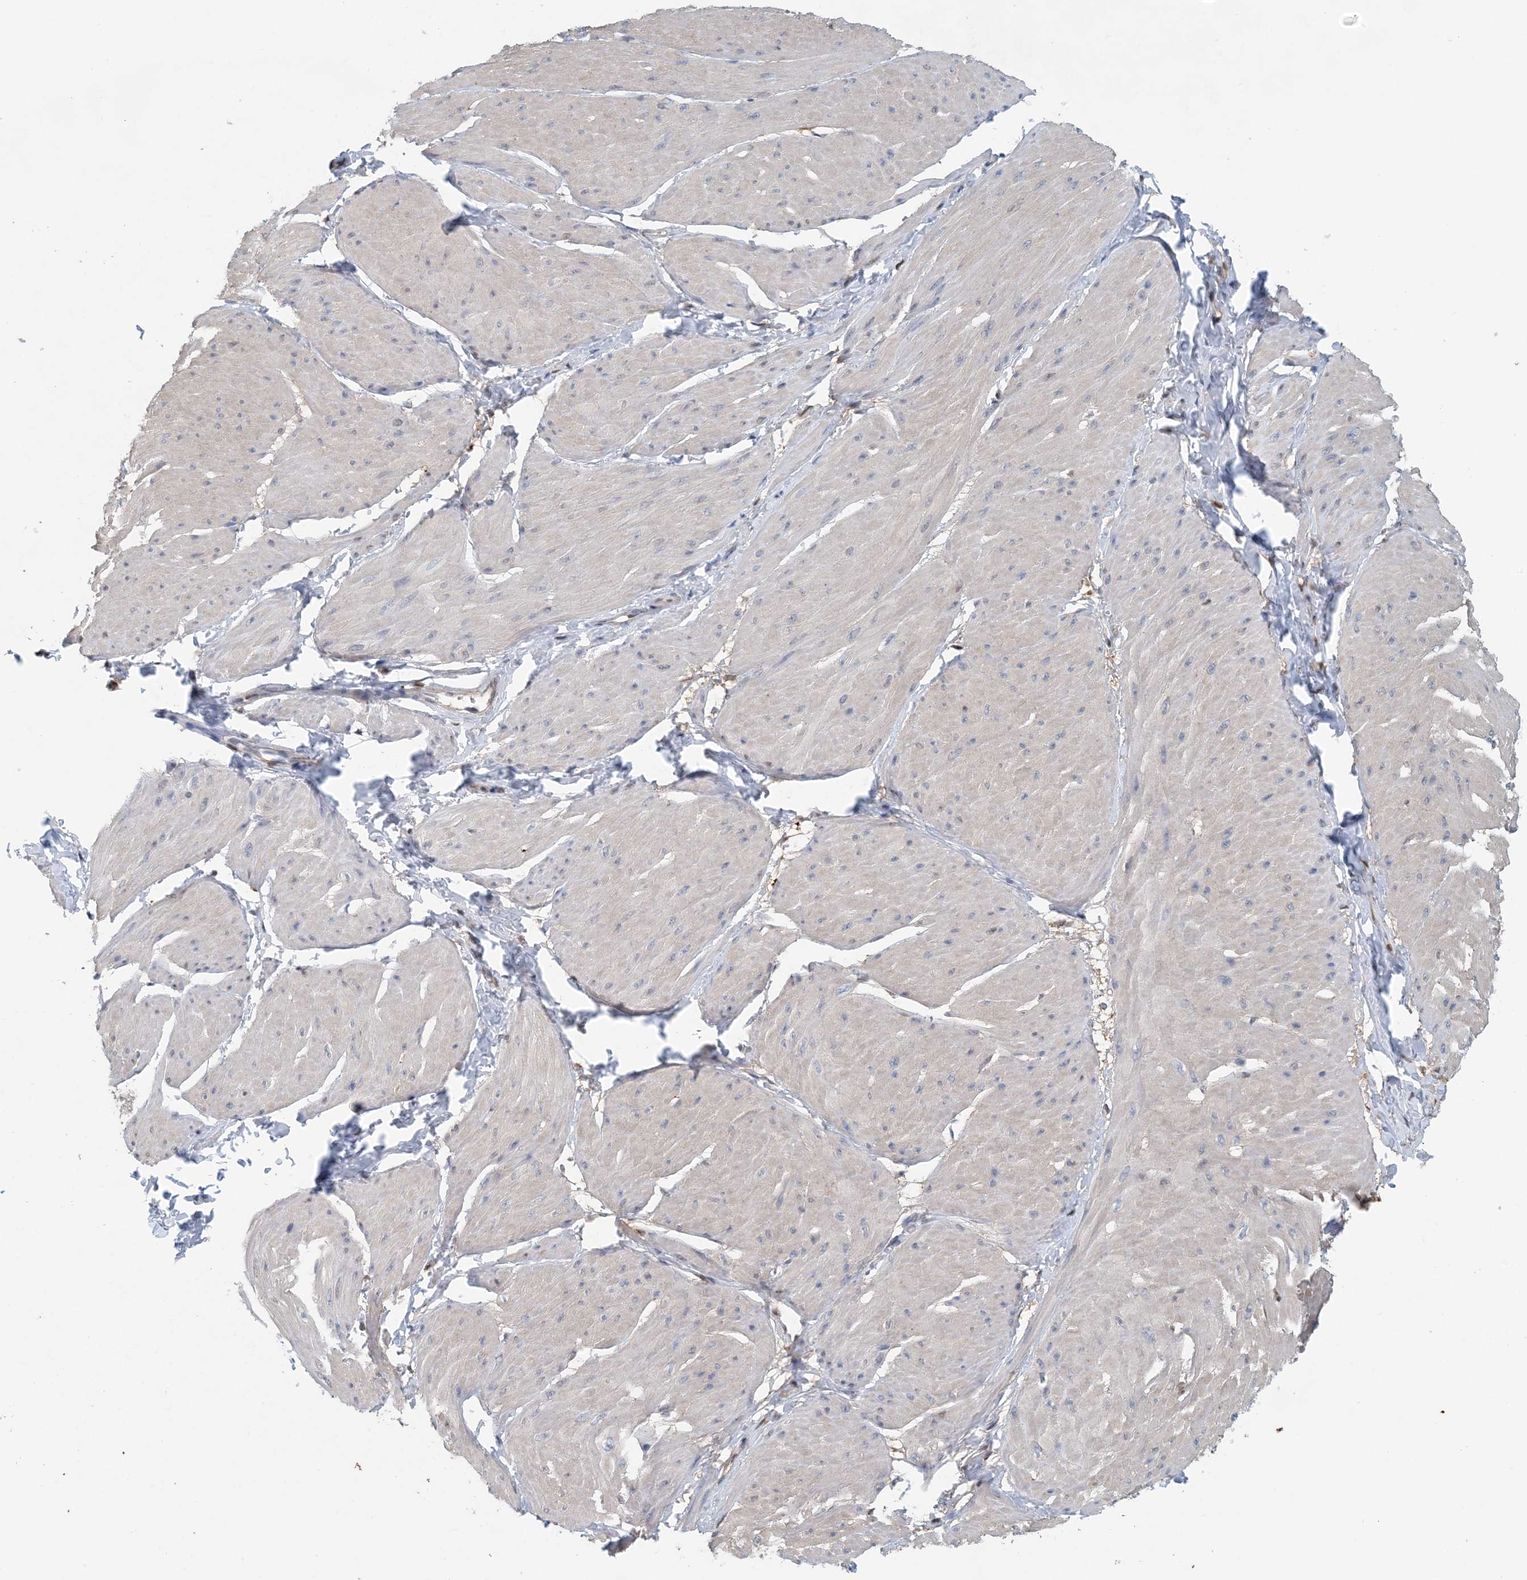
{"staining": {"intensity": "moderate", "quantity": "<25%", "location": "nuclear"}, "tissue": "smooth muscle", "cell_type": "Smooth muscle cells", "image_type": "normal", "snomed": [{"axis": "morphology", "description": "Urothelial carcinoma, High grade"}, {"axis": "topography", "description": "Urinary bladder"}], "caption": "This micrograph demonstrates immunohistochemistry staining of normal human smooth muscle, with low moderate nuclear expression in approximately <25% of smooth muscle cells.", "gene": "HIKESHI", "patient": {"sex": "male", "age": 46}}